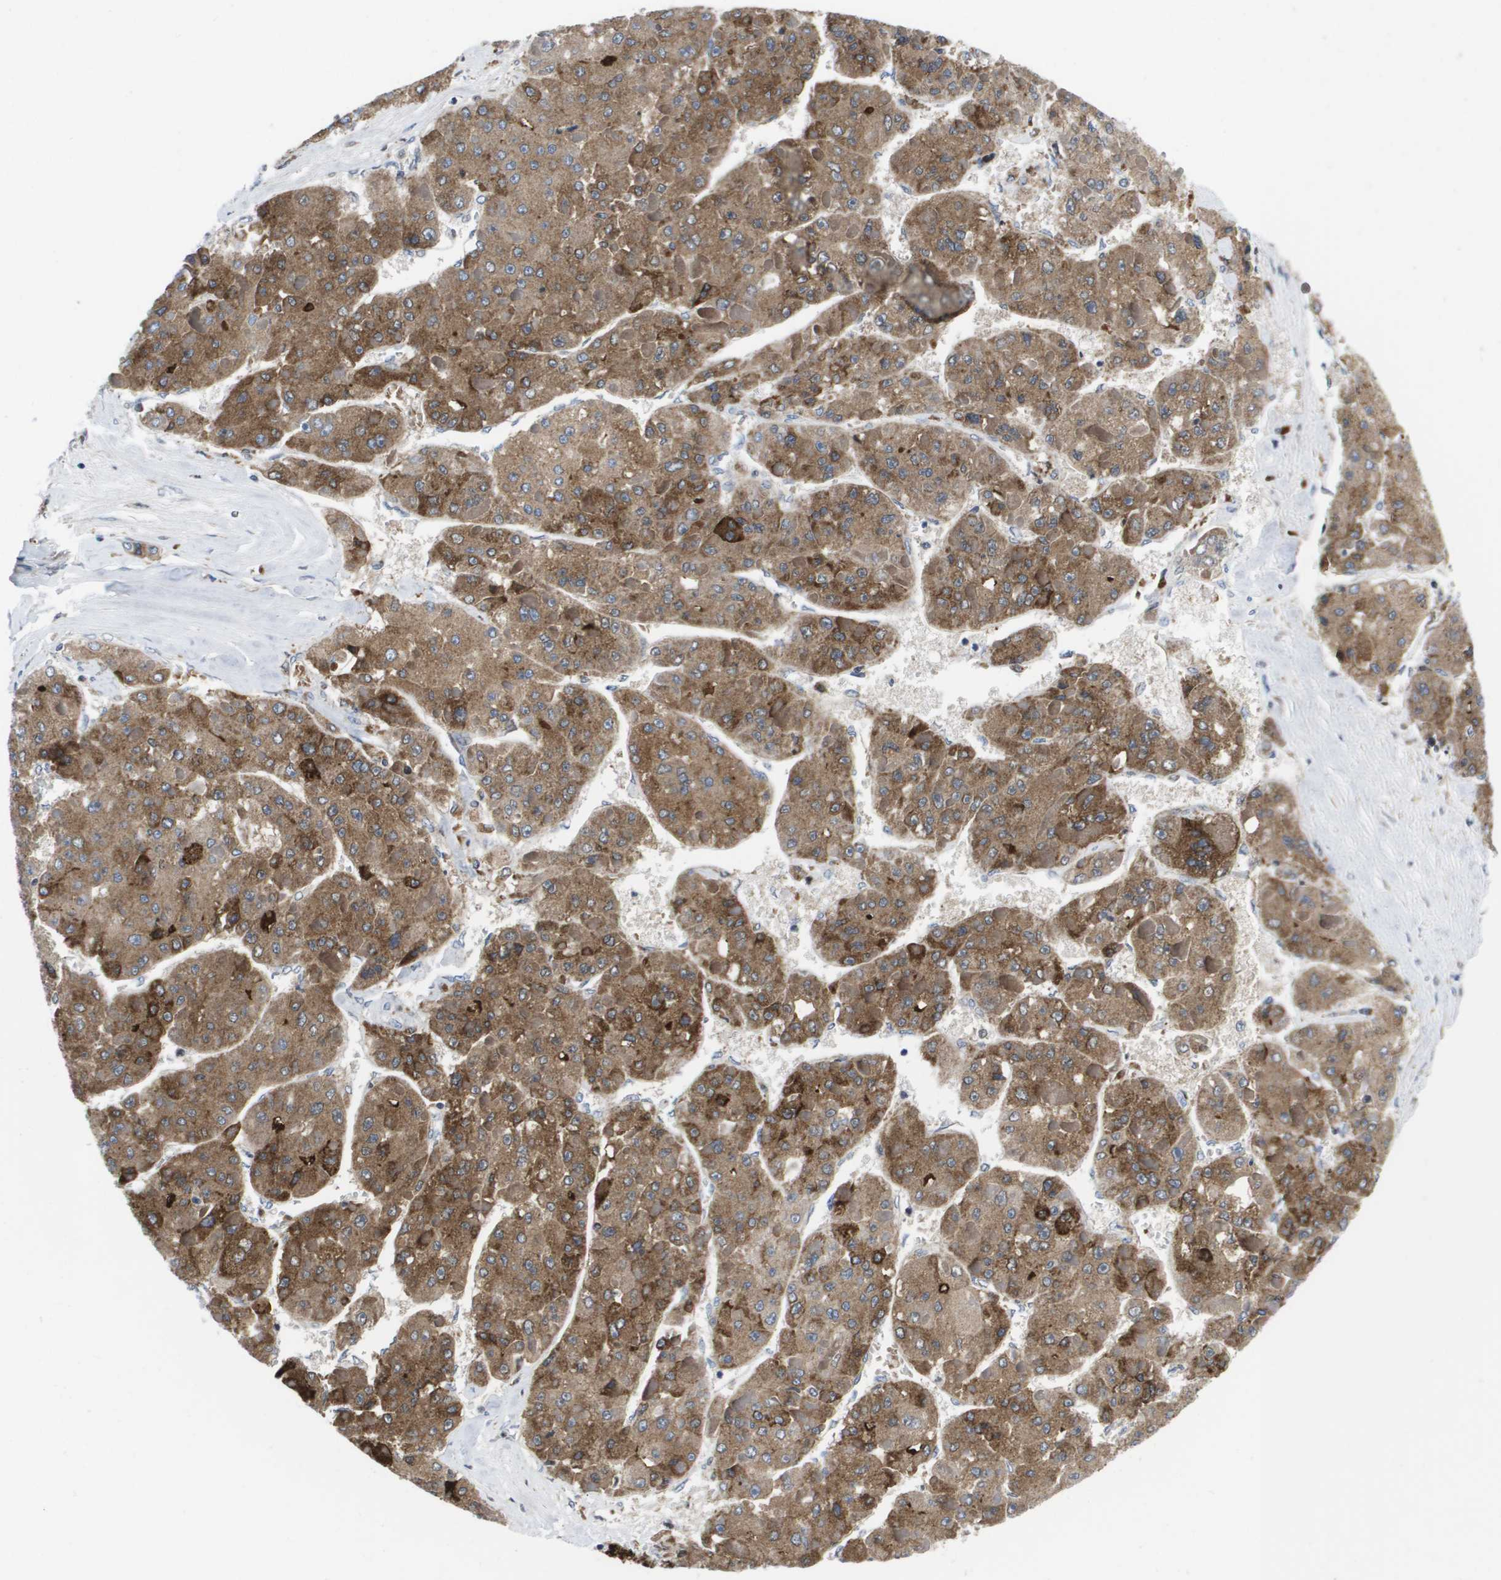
{"staining": {"intensity": "moderate", "quantity": ">75%", "location": "cytoplasmic/membranous"}, "tissue": "liver cancer", "cell_type": "Tumor cells", "image_type": "cancer", "snomed": [{"axis": "morphology", "description": "Carcinoma, Hepatocellular, NOS"}, {"axis": "topography", "description": "Liver"}], "caption": "IHC of liver cancer demonstrates medium levels of moderate cytoplasmic/membranous staining in approximately >75% of tumor cells.", "gene": "SERPINC1", "patient": {"sex": "female", "age": 73}}